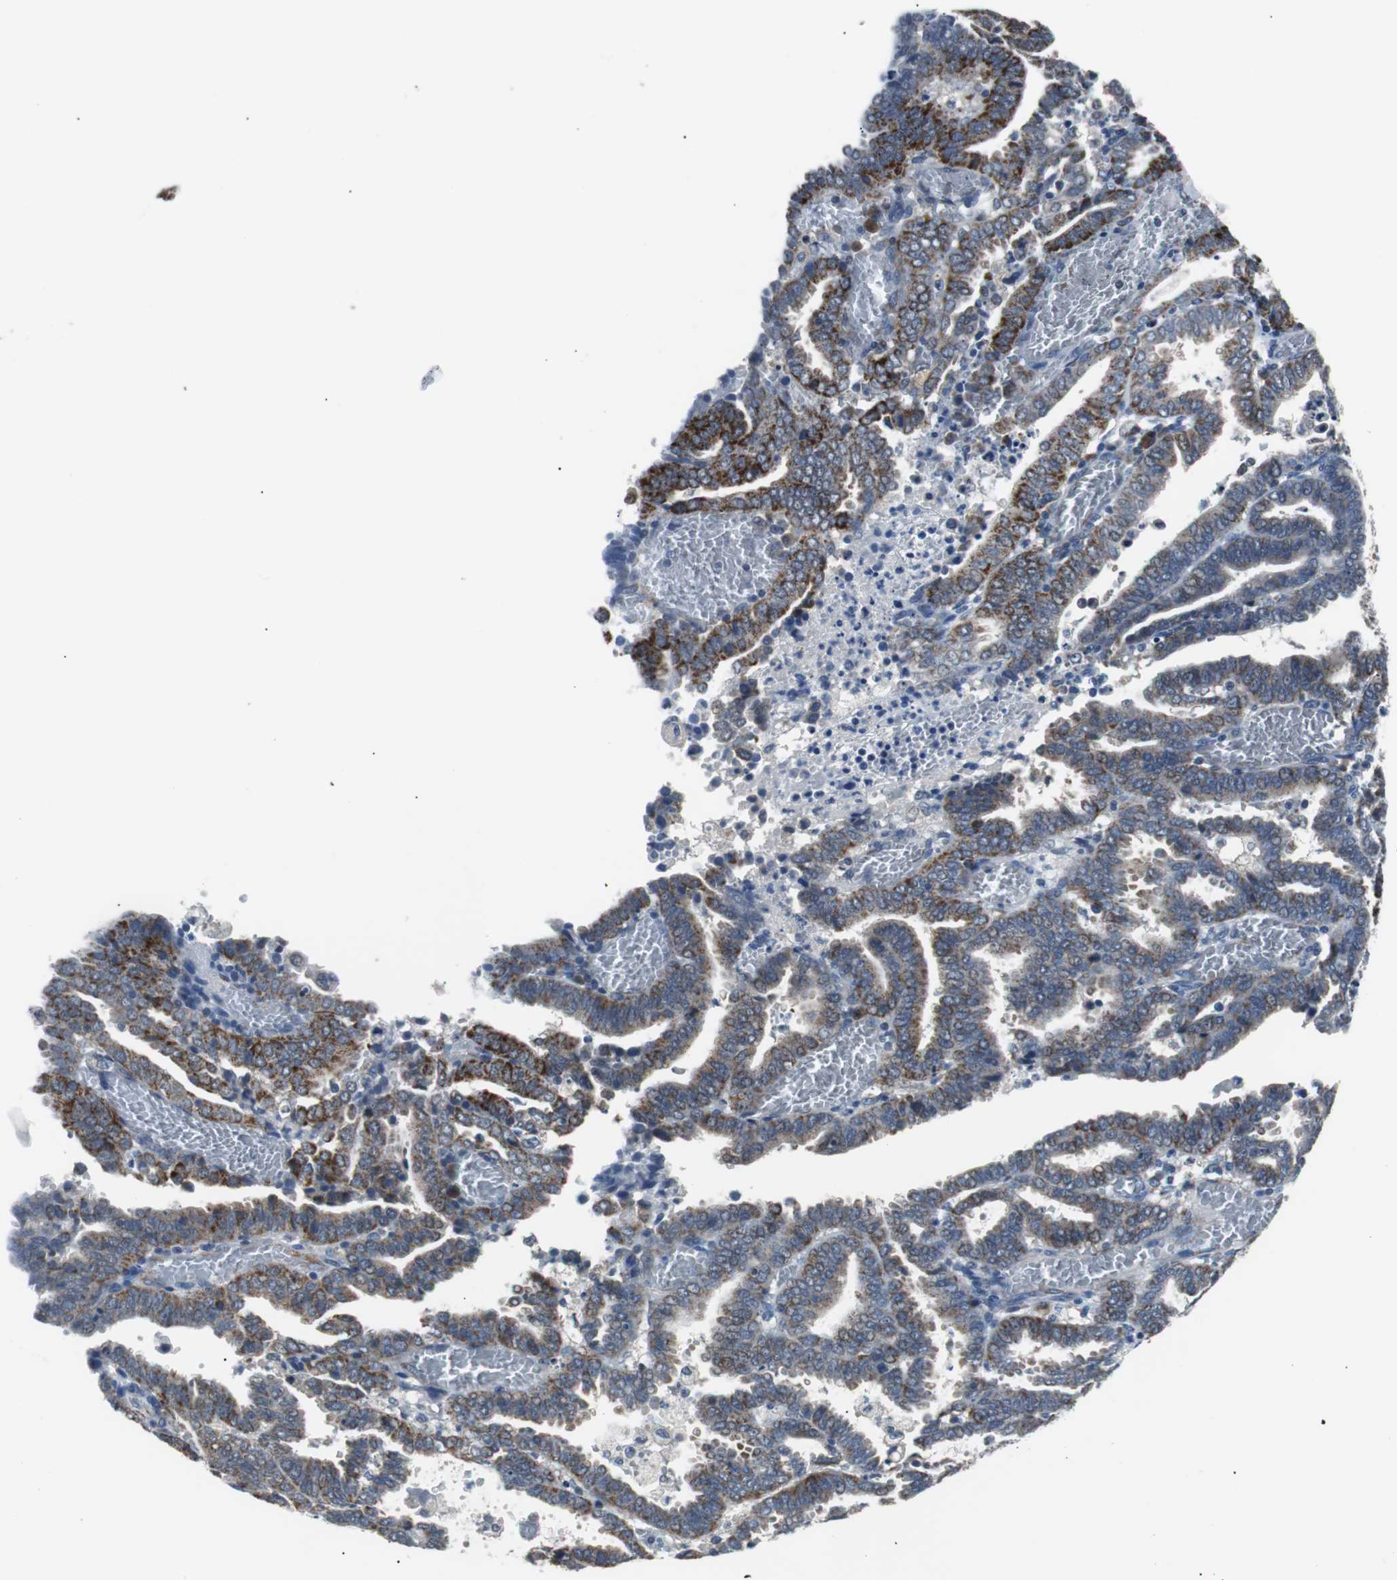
{"staining": {"intensity": "strong", "quantity": ">75%", "location": "cytoplasmic/membranous"}, "tissue": "endometrial cancer", "cell_type": "Tumor cells", "image_type": "cancer", "snomed": [{"axis": "morphology", "description": "Adenocarcinoma, NOS"}, {"axis": "topography", "description": "Uterus"}], "caption": "A high-resolution micrograph shows IHC staining of adenocarcinoma (endometrial), which shows strong cytoplasmic/membranous positivity in approximately >75% of tumor cells. Using DAB (brown) and hematoxylin (blue) stains, captured at high magnification using brightfield microscopy.", "gene": "PITRM1", "patient": {"sex": "female", "age": 83}}